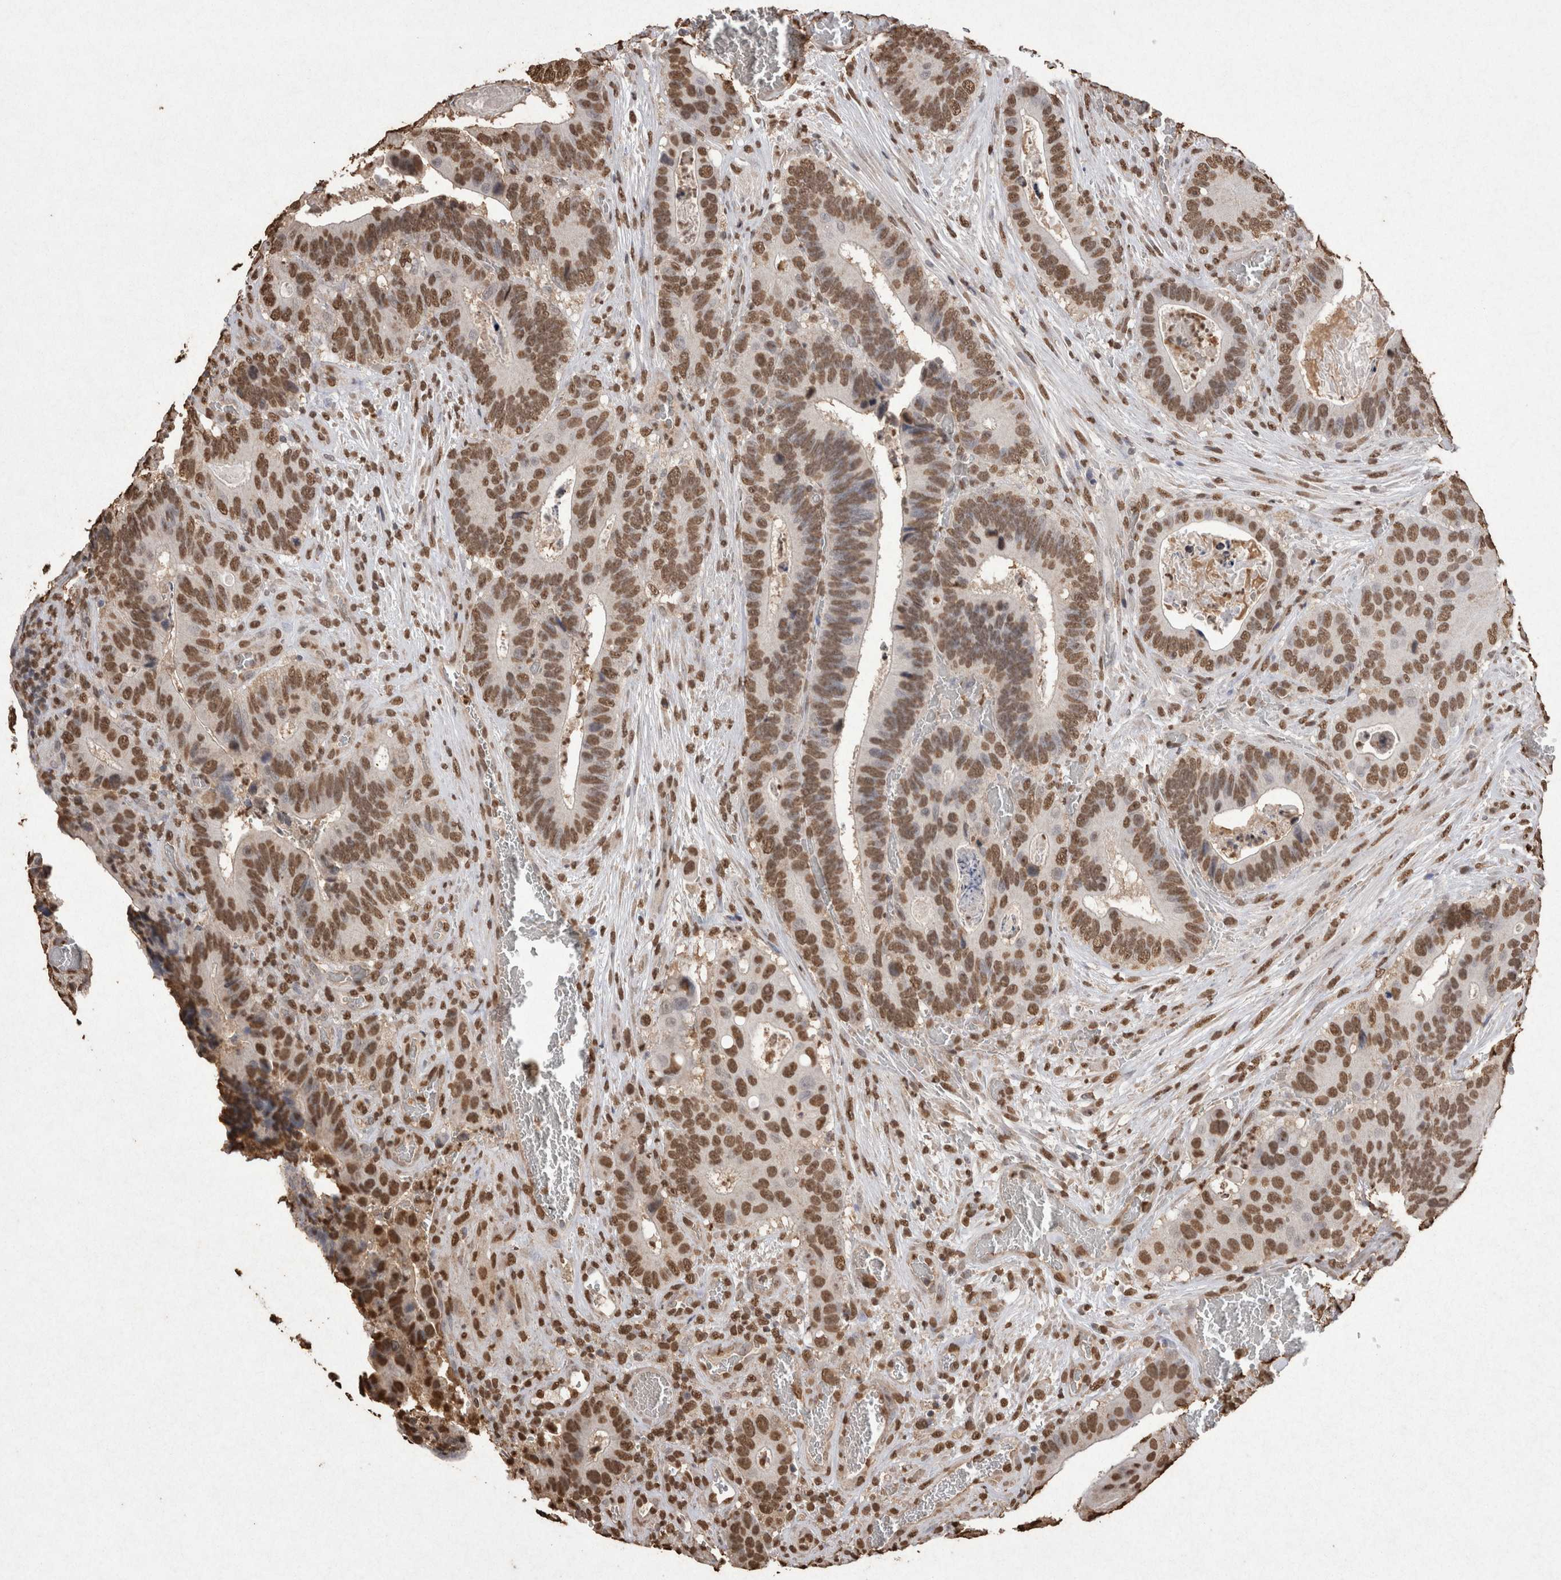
{"staining": {"intensity": "moderate", "quantity": ">75%", "location": "nuclear"}, "tissue": "colorectal cancer", "cell_type": "Tumor cells", "image_type": "cancer", "snomed": [{"axis": "morphology", "description": "Adenocarcinoma, NOS"}, {"axis": "topography", "description": "Colon"}], "caption": "IHC staining of colorectal adenocarcinoma, which shows medium levels of moderate nuclear expression in approximately >75% of tumor cells indicating moderate nuclear protein expression. The staining was performed using DAB (3,3'-diaminobenzidine) (brown) for protein detection and nuclei were counterstained in hematoxylin (blue).", "gene": "POU5F1", "patient": {"sex": "male", "age": 72}}